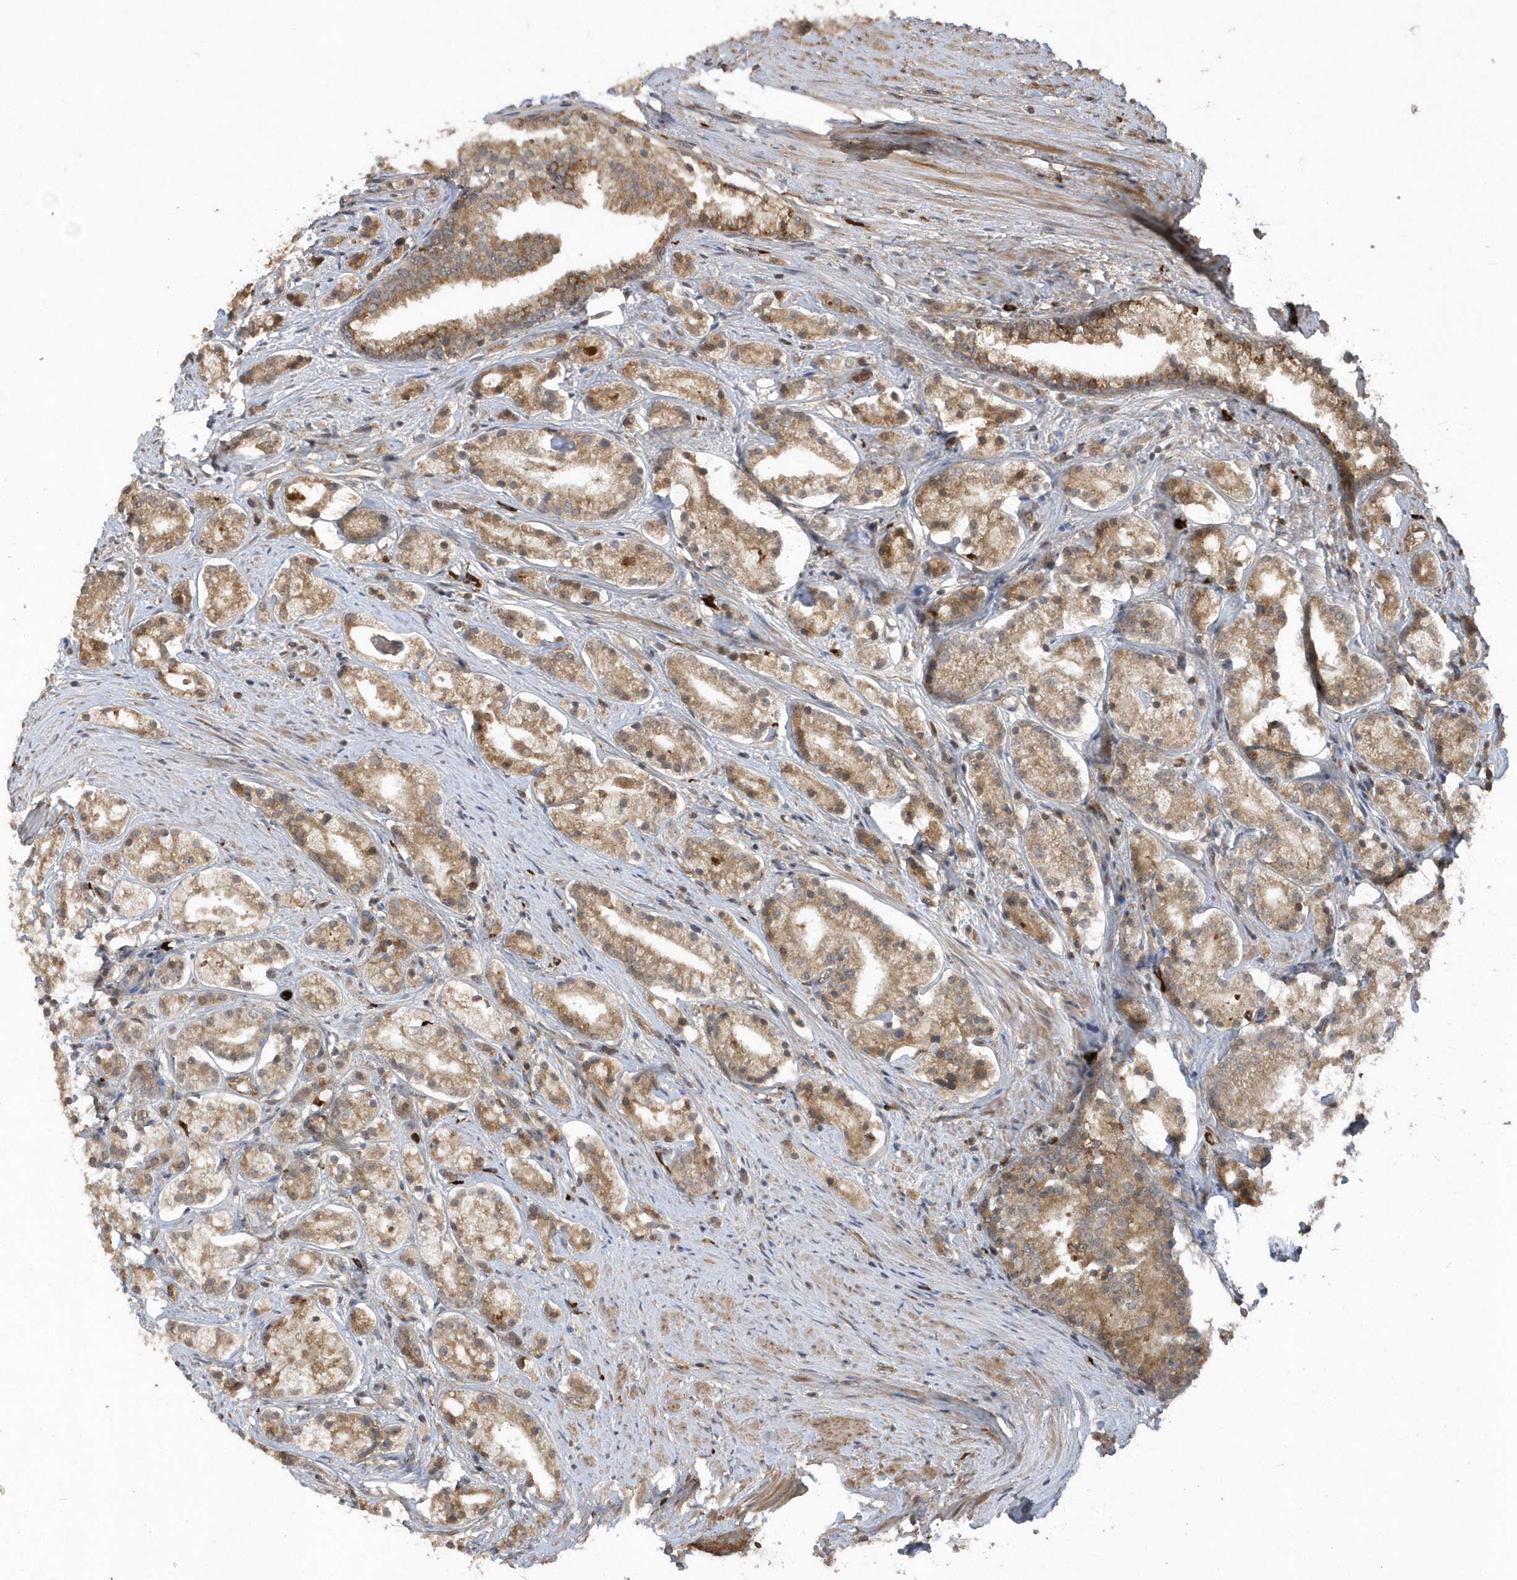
{"staining": {"intensity": "moderate", "quantity": ">75%", "location": "cytoplasmic/membranous"}, "tissue": "prostate cancer", "cell_type": "Tumor cells", "image_type": "cancer", "snomed": [{"axis": "morphology", "description": "Adenocarcinoma, High grade"}, {"axis": "topography", "description": "Prostate"}], "caption": "The image exhibits immunohistochemical staining of prostate cancer. There is moderate cytoplasmic/membranous staining is seen in about >75% of tumor cells. (IHC, brightfield microscopy, high magnification).", "gene": "HERPUD1", "patient": {"sex": "male", "age": 69}}